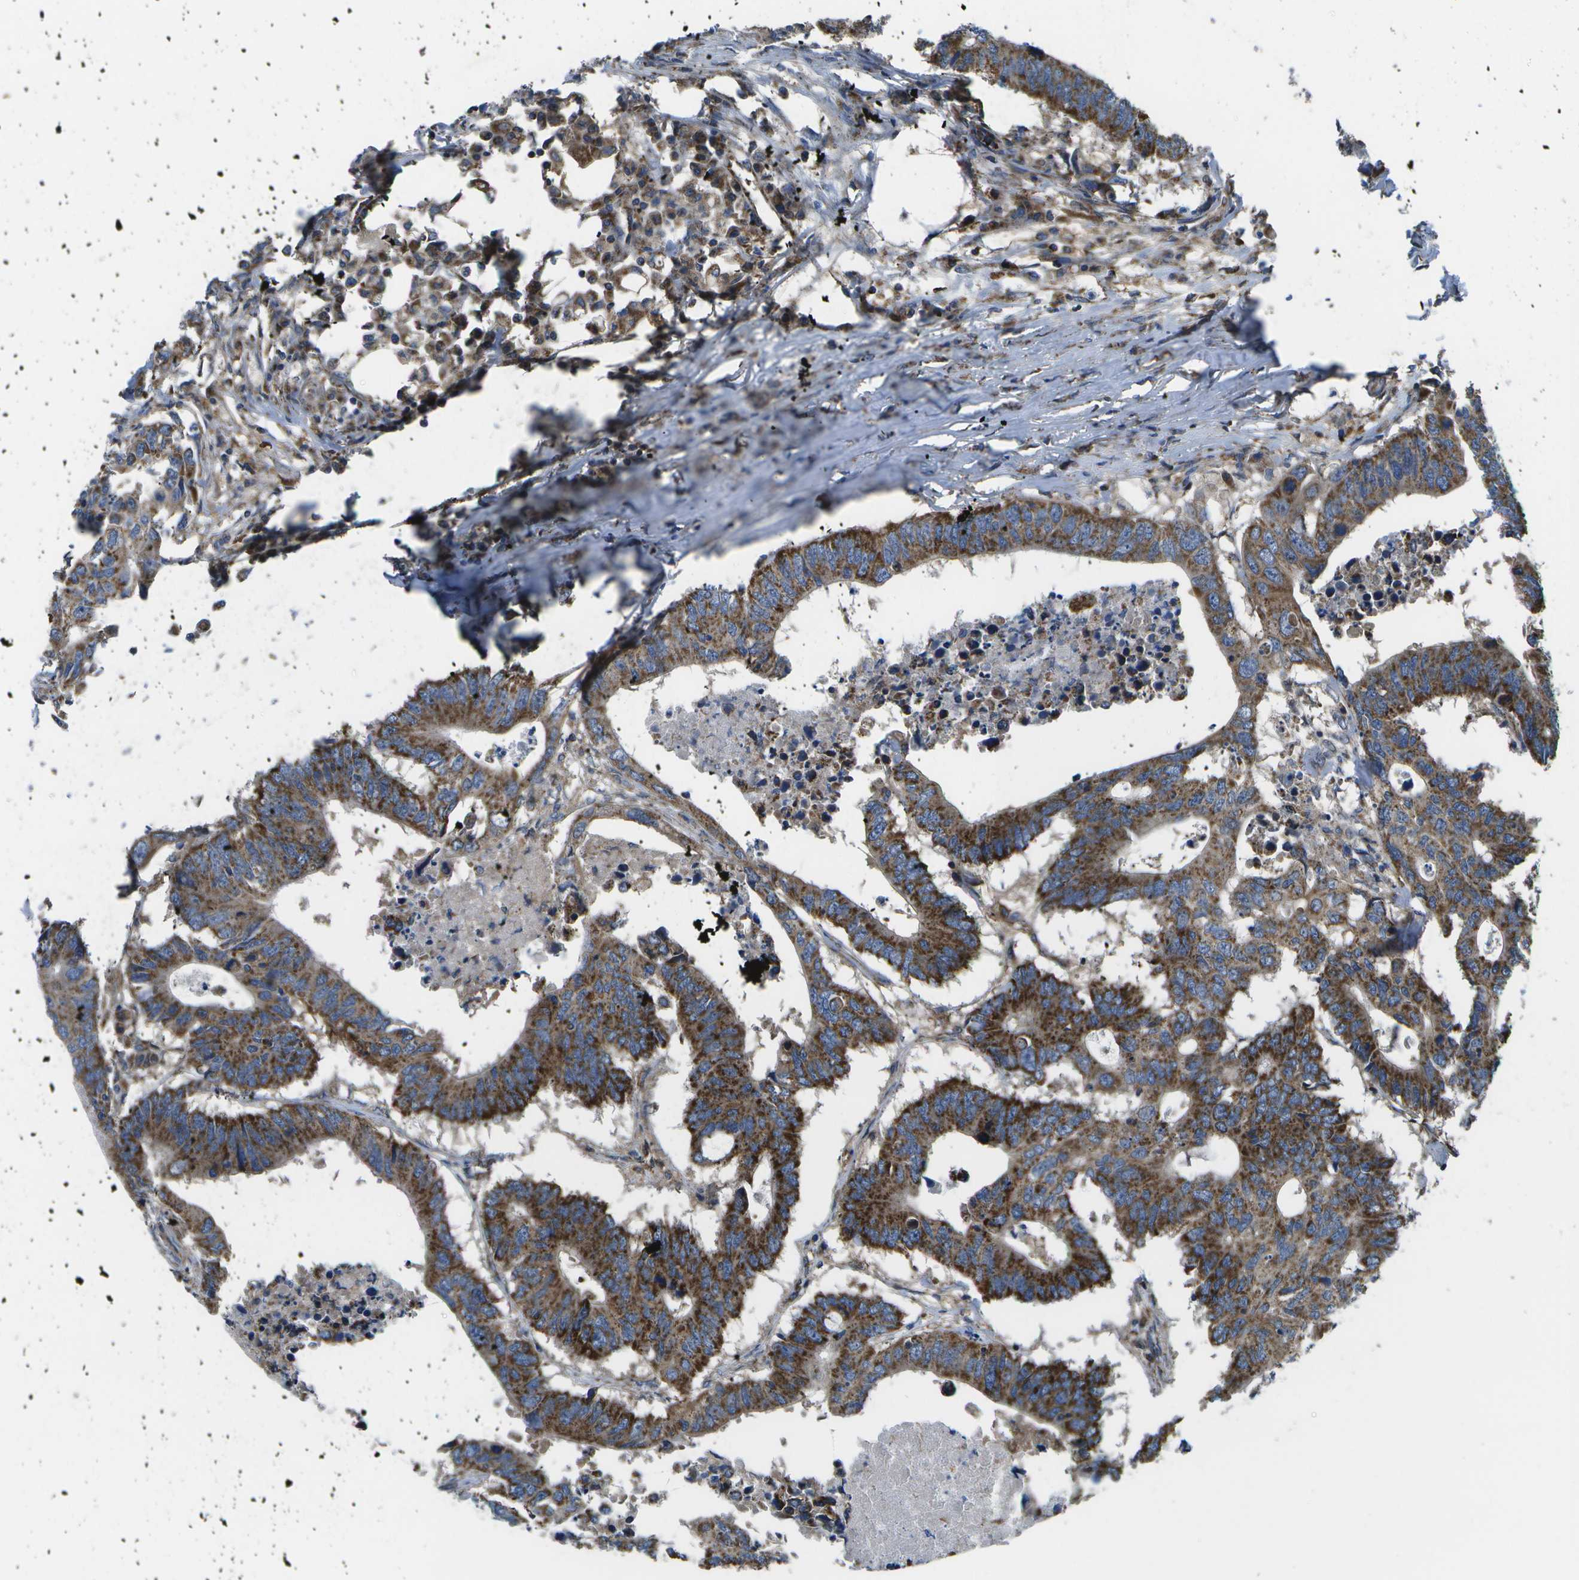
{"staining": {"intensity": "strong", "quantity": ">75%", "location": "cytoplasmic/membranous"}, "tissue": "colorectal cancer", "cell_type": "Tumor cells", "image_type": "cancer", "snomed": [{"axis": "morphology", "description": "Adenocarcinoma, NOS"}, {"axis": "topography", "description": "Colon"}], "caption": "The image displays staining of colorectal cancer, revealing strong cytoplasmic/membranous protein staining (brown color) within tumor cells. (Stains: DAB (3,3'-diaminobenzidine) in brown, nuclei in blue, Microscopy: brightfield microscopy at high magnification).", "gene": "MVK", "patient": {"sex": "male", "age": 71}}